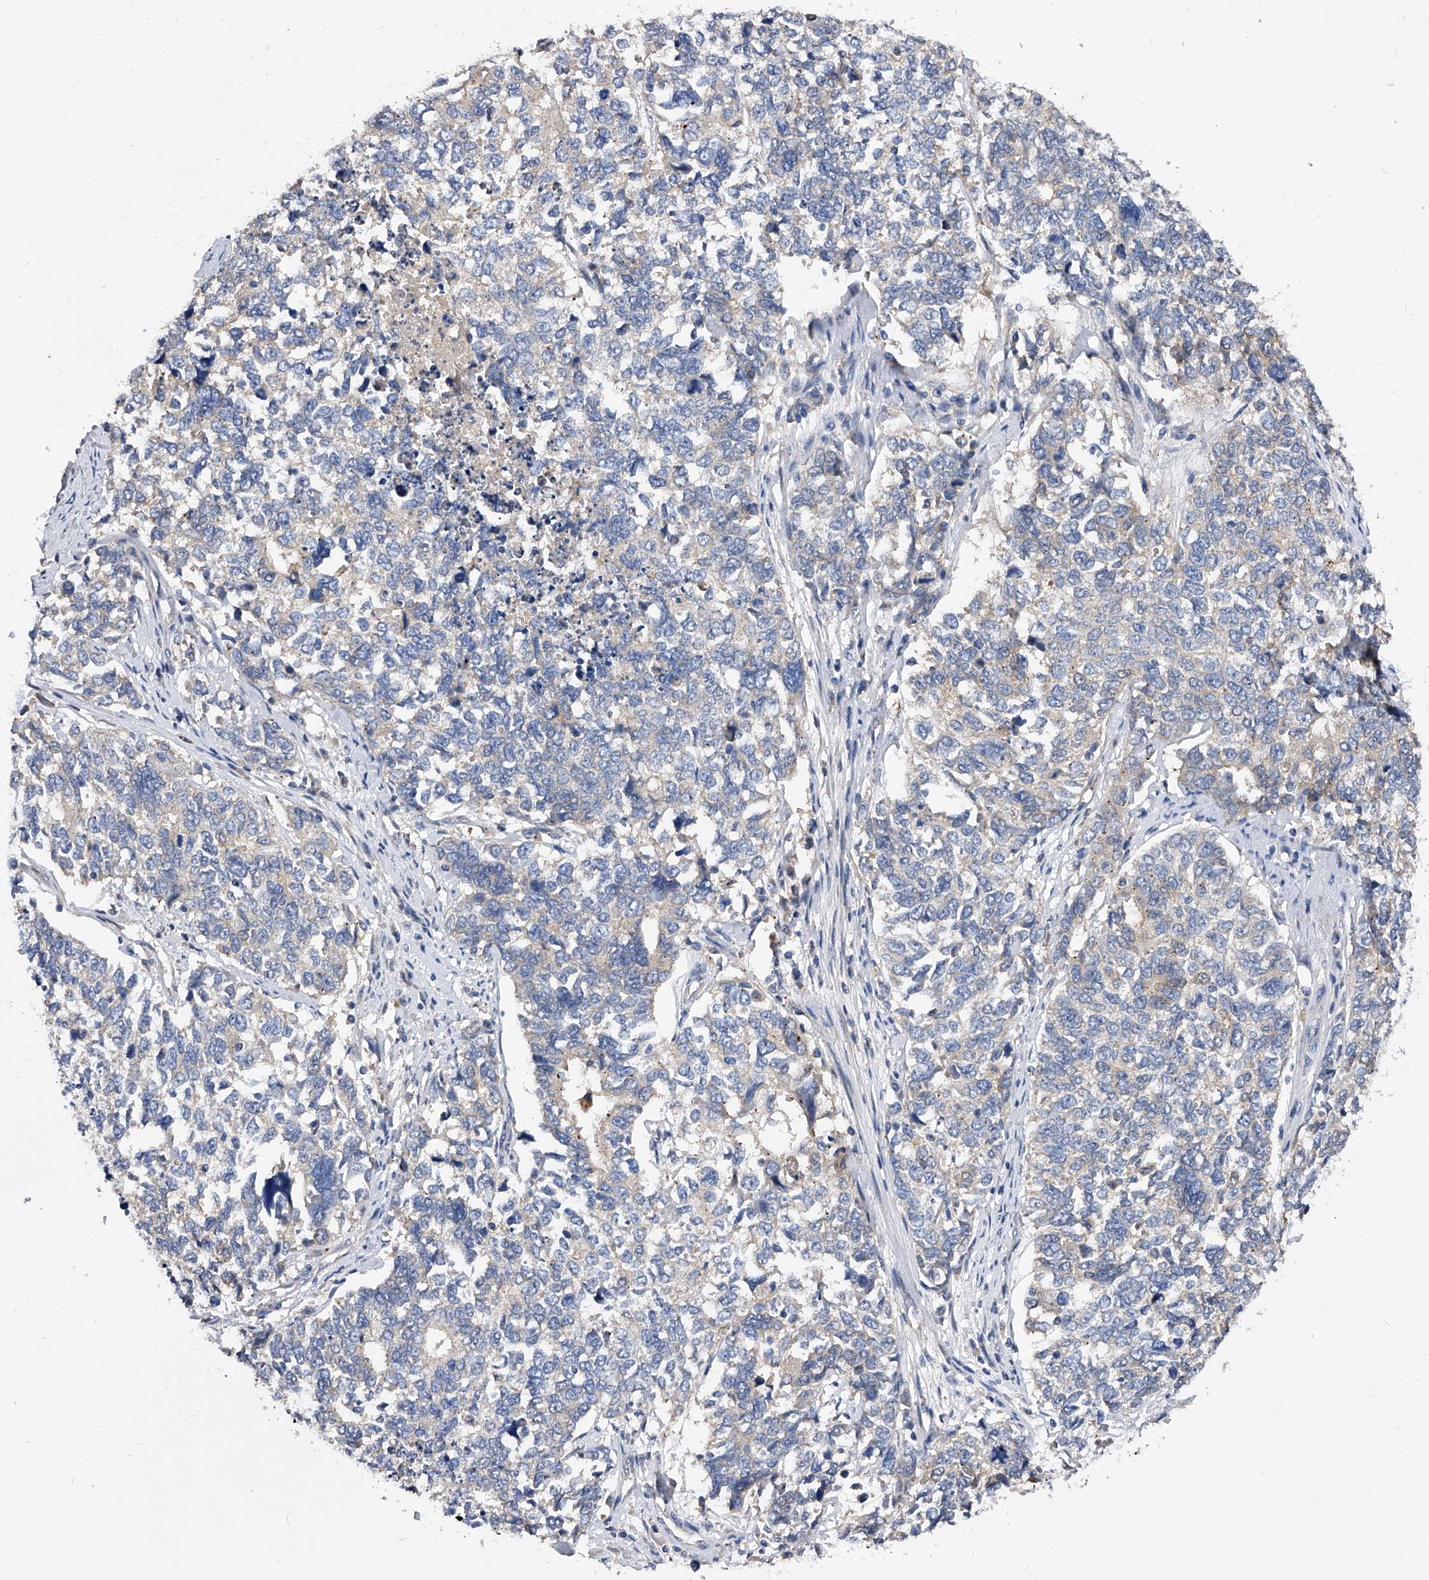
{"staining": {"intensity": "negative", "quantity": "none", "location": "none"}, "tissue": "cervical cancer", "cell_type": "Tumor cells", "image_type": "cancer", "snomed": [{"axis": "morphology", "description": "Squamous cell carcinoma, NOS"}, {"axis": "topography", "description": "Cervix"}], "caption": "This is an immunohistochemistry histopathology image of human cervical cancer (squamous cell carcinoma). There is no expression in tumor cells.", "gene": "ARL4C", "patient": {"sex": "female", "age": 63}}